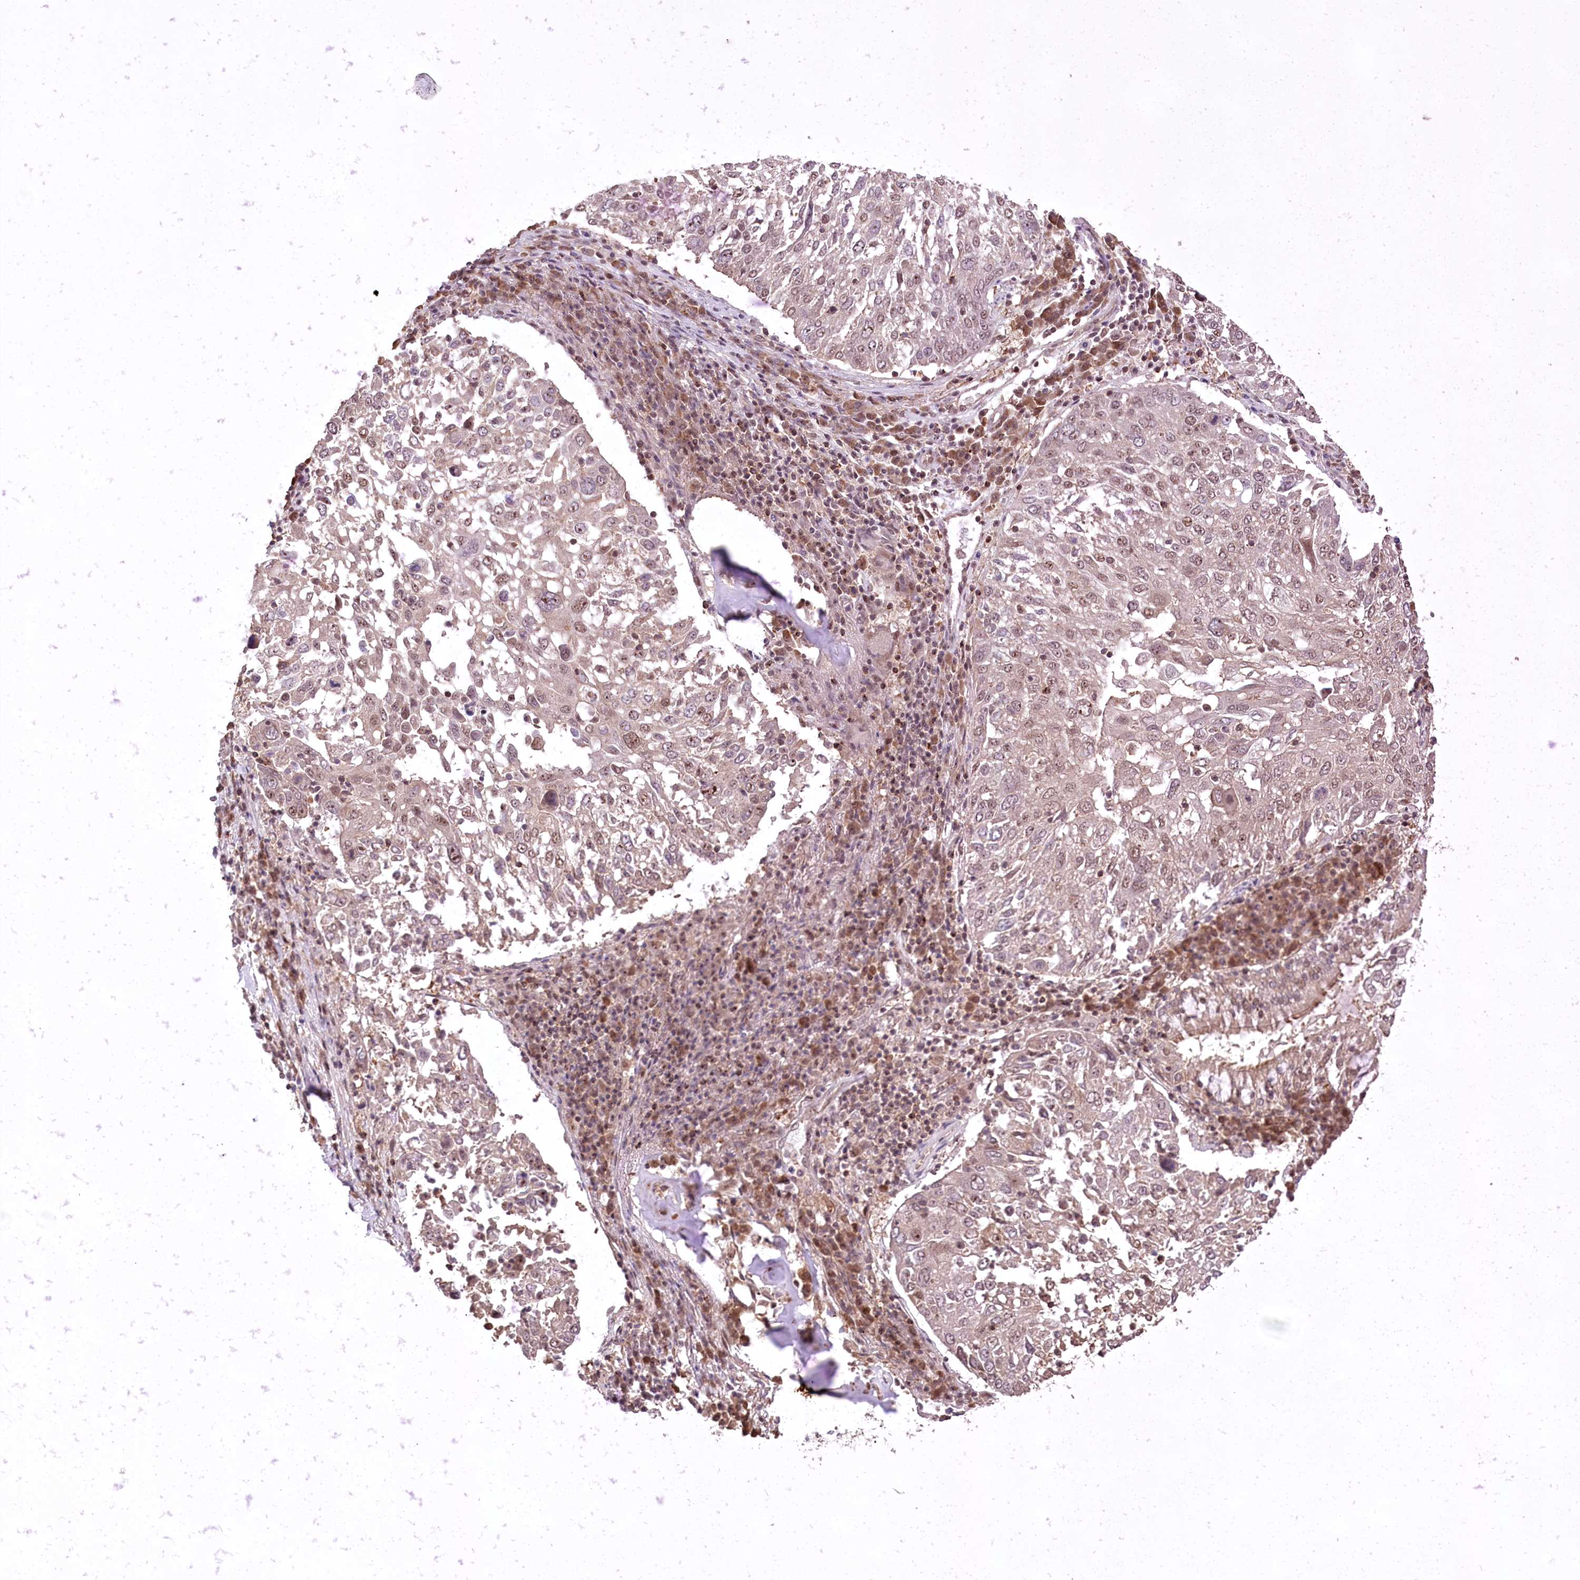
{"staining": {"intensity": "moderate", "quantity": ">75%", "location": "nuclear"}, "tissue": "lung cancer", "cell_type": "Tumor cells", "image_type": "cancer", "snomed": [{"axis": "morphology", "description": "Squamous cell carcinoma, NOS"}, {"axis": "topography", "description": "Lung"}], "caption": "A brown stain shows moderate nuclear staining of a protein in human squamous cell carcinoma (lung) tumor cells.", "gene": "CCSER2", "patient": {"sex": "male", "age": 65}}